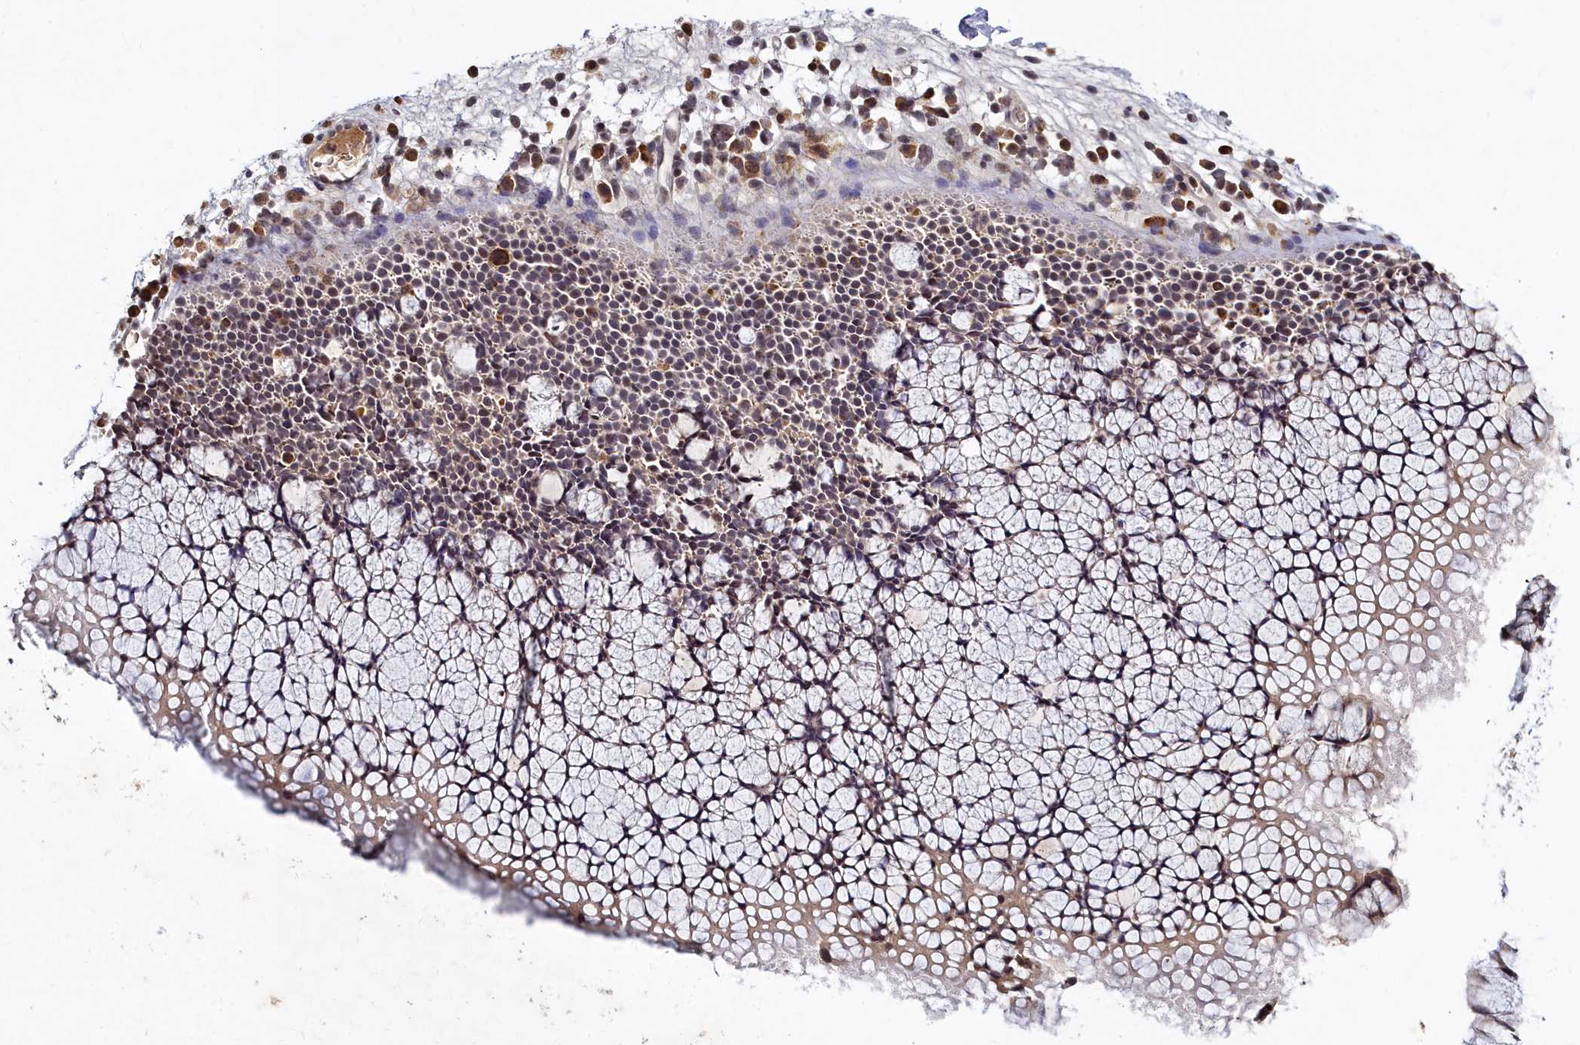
{"staining": {"intensity": "moderate", "quantity": "<25%", "location": "cytoplasmic/membranous"}, "tissue": "nasopharynx", "cell_type": "Respiratory epithelial cells", "image_type": "normal", "snomed": [{"axis": "morphology", "description": "Normal tissue, NOS"}, {"axis": "morphology", "description": "Inflammation, NOS"}, {"axis": "morphology", "description": "Malignant melanoma, Metastatic site"}, {"axis": "topography", "description": "Nasopharynx"}], "caption": "IHC histopathology image of benign nasopharynx: human nasopharynx stained using IHC displays low levels of moderate protein expression localized specifically in the cytoplasmic/membranous of respiratory epithelial cells, appearing as a cytoplasmic/membranous brown color.", "gene": "FZD4", "patient": {"sex": "male", "age": 70}}